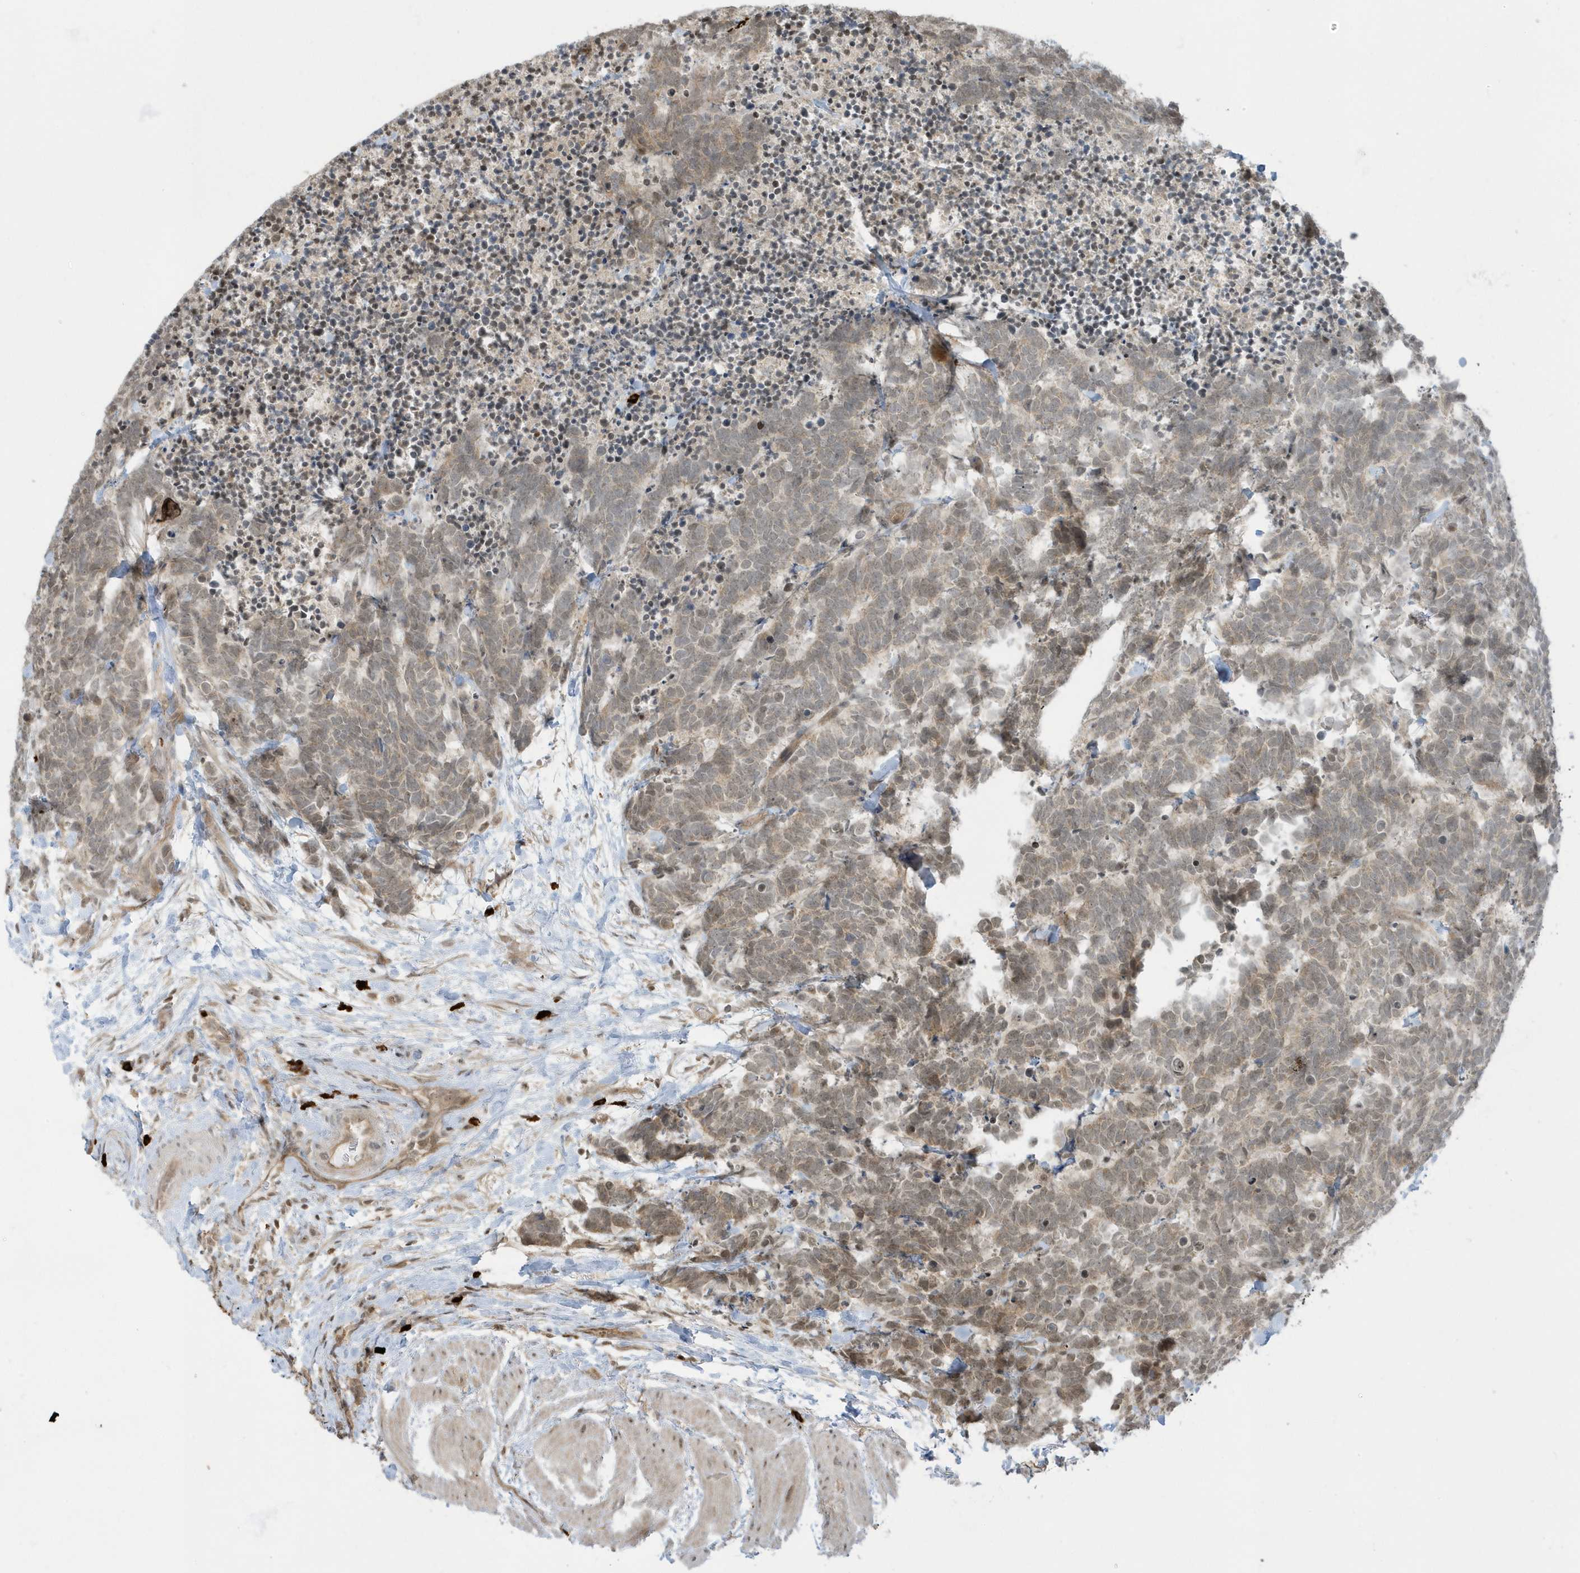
{"staining": {"intensity": "weak", "quantity": "25%-75%", "location": "cytoplasmic/membranous,nuclear"}, "tissue": "carcinoid", "cell_type": "Tumor cells", "image_type": "cancer", "snomed": [{"axis": "morphology", "description": "Carcinoma, NOS"}, {"axis": "morphology", "description": "Carcinoid, malignant, NOS"}, {"axis": "topography", "description": "Urinary bladder"}], "caption": "A micrograph of human carcinoma stained for a protein reveals weak cytoplasmic/membranous and nuclear brown staining in tumor cells. Nuclei are stained in blue.", "gene": "PPP1R7", "patient": {"sex": "male", "age": 57}}